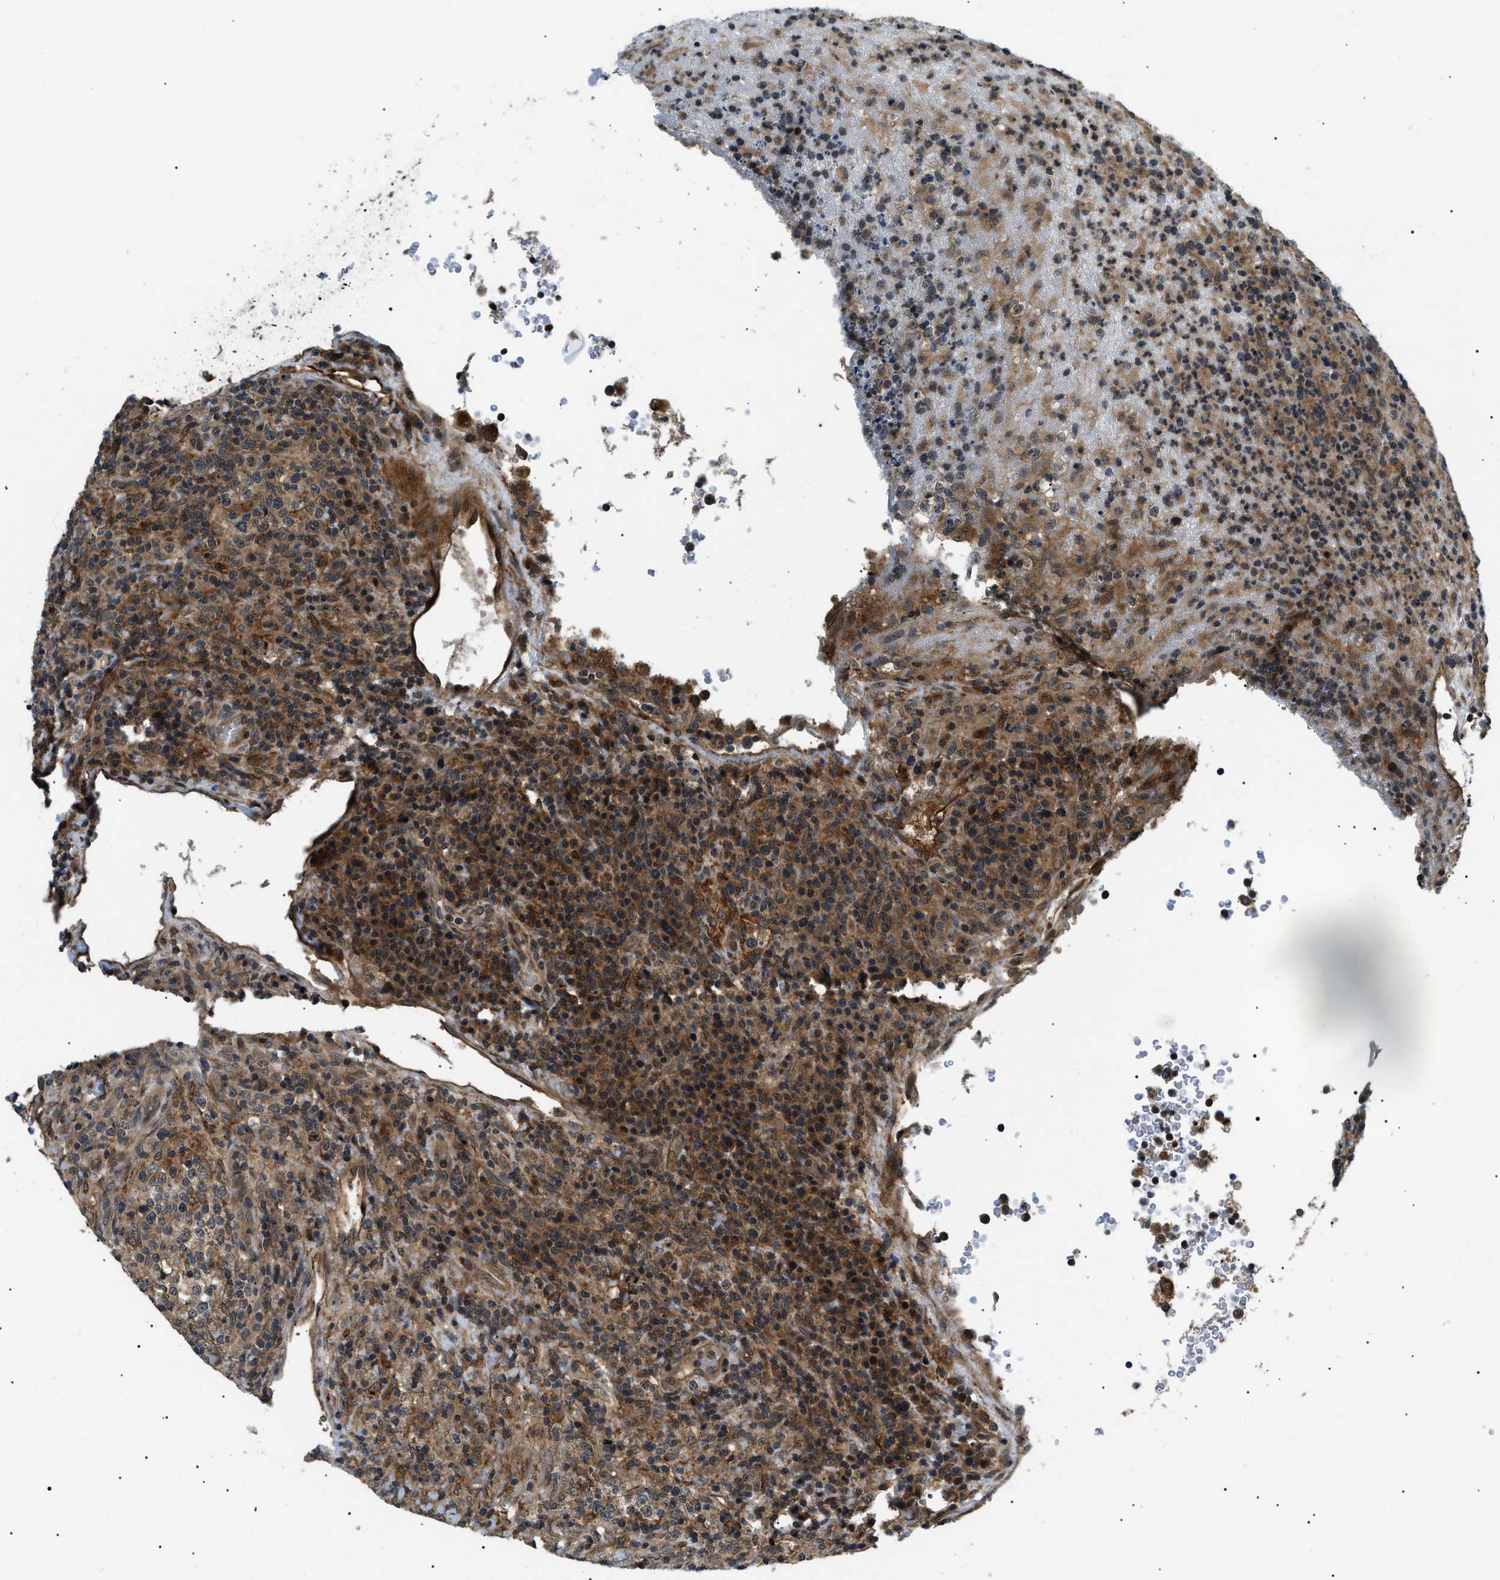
{"staining": {"intensity": "moderate", "quantity": ">75%", "location": "cytoplasmic/membranous"}, "tissue": "lymphoma", "cell_type": "Tumor cells", "image_type": "cancer", "snomed": [{"axis": "morphology", "description": "Malignant lymphoma, non-Hodgkin's type, High grade"}, {"axis": "topography", "description": "Lymph node"}], "caption": "The photomicrograph shows immunohistochemical staining of lymphoma. There is moderate cytoplasmic/membranous staining is present in approximately >75% of tumor cells.", "gene": "ATP6AP1", "patient": {"sex": "female", "age": 76}}